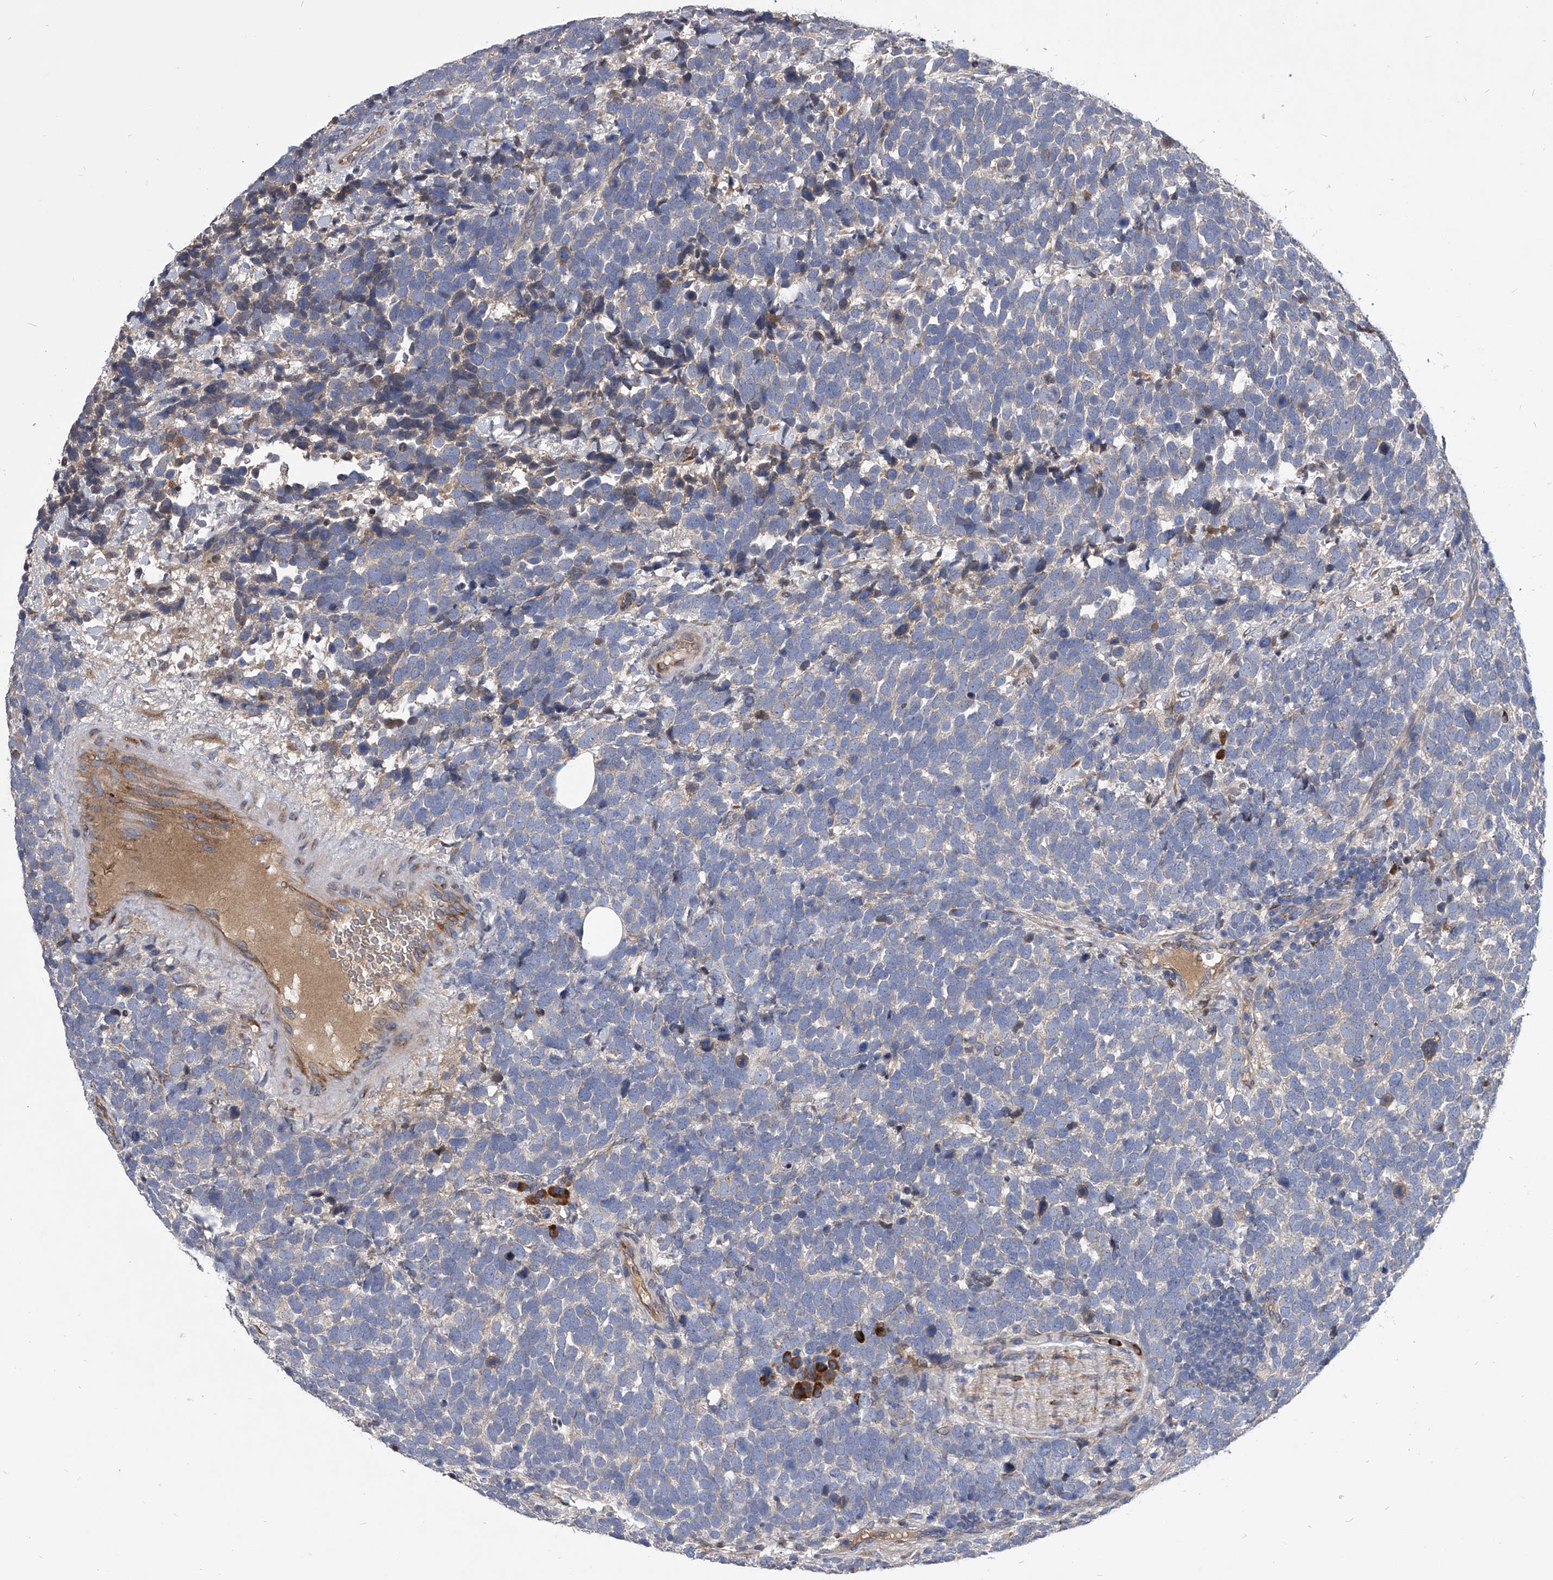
{"staining": {"intensity": "negative", "quantity": "none", "location": "none"}, "tissue": "urothelial cancer", "cell_type": "Tumor cells", "image_type": "cancer", "snomed": [{"axis": "morphology", "description": "Urothelial carcinoma, High grade"}, {"axis": "topography", "description": "Urinary bladder"}], "caption": "The IHC micrograph has no significant expression in tumor cells of high-grade urothelial carcinoma tissue.", "gene": "CCR4", "patient": {"sex": "female", "age": 82}}